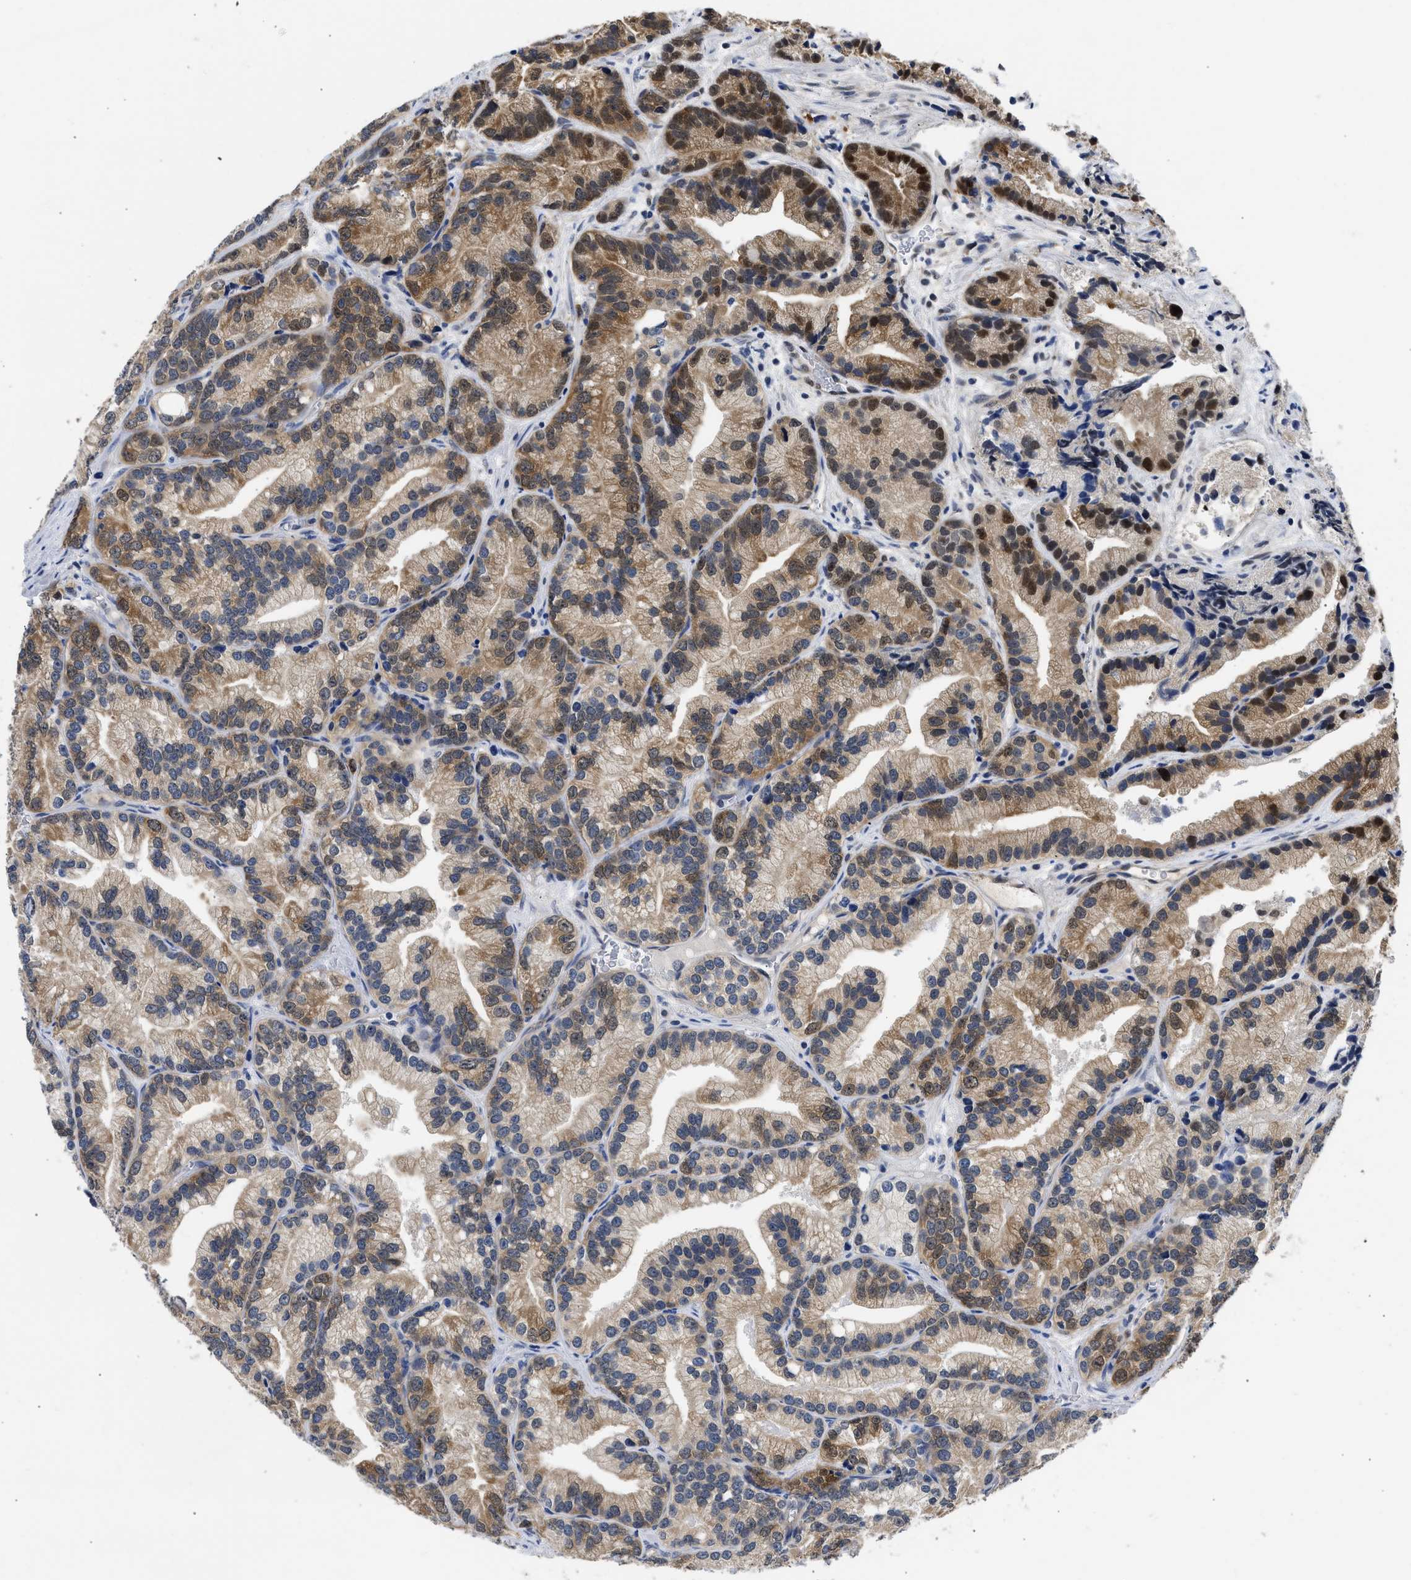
{"staining": {"intensity": "moderate", "quantity": "25%-75%", "location": "cytoplasmic/membranous,nuclear"}, "tissue": "prostate cancer", "cell_type": "Tumor cells", "image_type": "cancer", "snomed": [{"axis": "morphology", "description": "Adenocarcinoma, Low grade"}, {"axis": "topography", "description": "Prostate"}], "caption": "Moderate cytoplasmic/membranous and nuclear staining for a protein is identified in approximately 25%-75% of tumor cells of prostate cancer (adenocarcinoma (low-grade)) using immunohistochemistry (IHC).", "gene": "XPO5", "patient": {"sex": "male", "age": 89}}